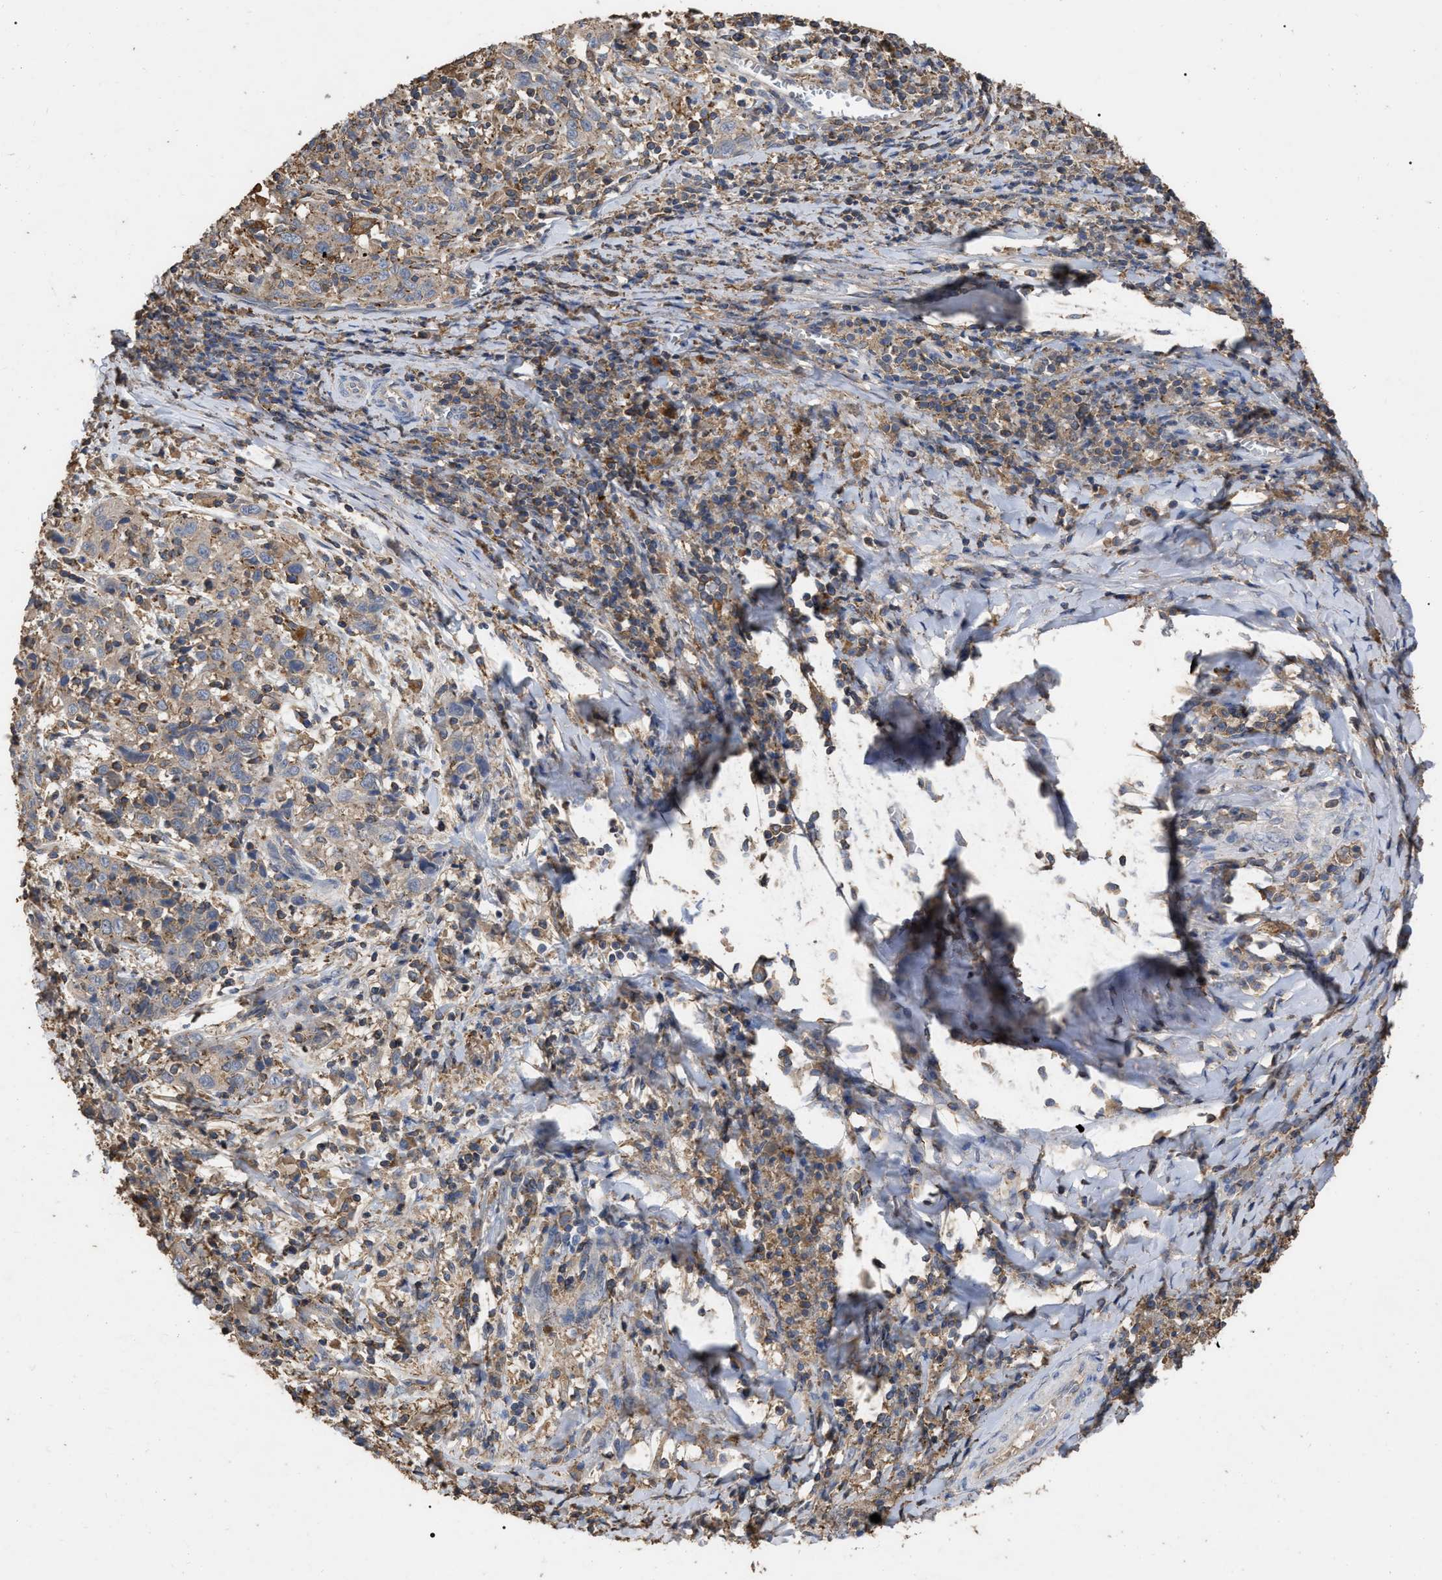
{"staining": {"intensity": "weak", "quantity": ">75%", "location": "cytoplasmic/membranous"}, "tissue": "cervical cancer", "cell_type": "Tumor cells", "image_type": "cancer", "snomed": [{"axis": "morphology", "description": "Squamous cell carcinoma, NOS"}, {"axis": "topography", "description": "Cervix"}], "caption": "Cervical cancer (squamous cell carcinoma) tissue demonstrates weak cytoplasmic/membranous staining in approximately >75% of tumor cells", "gene": "GPR179", "patient": {"sex": "female", "age": 46}}